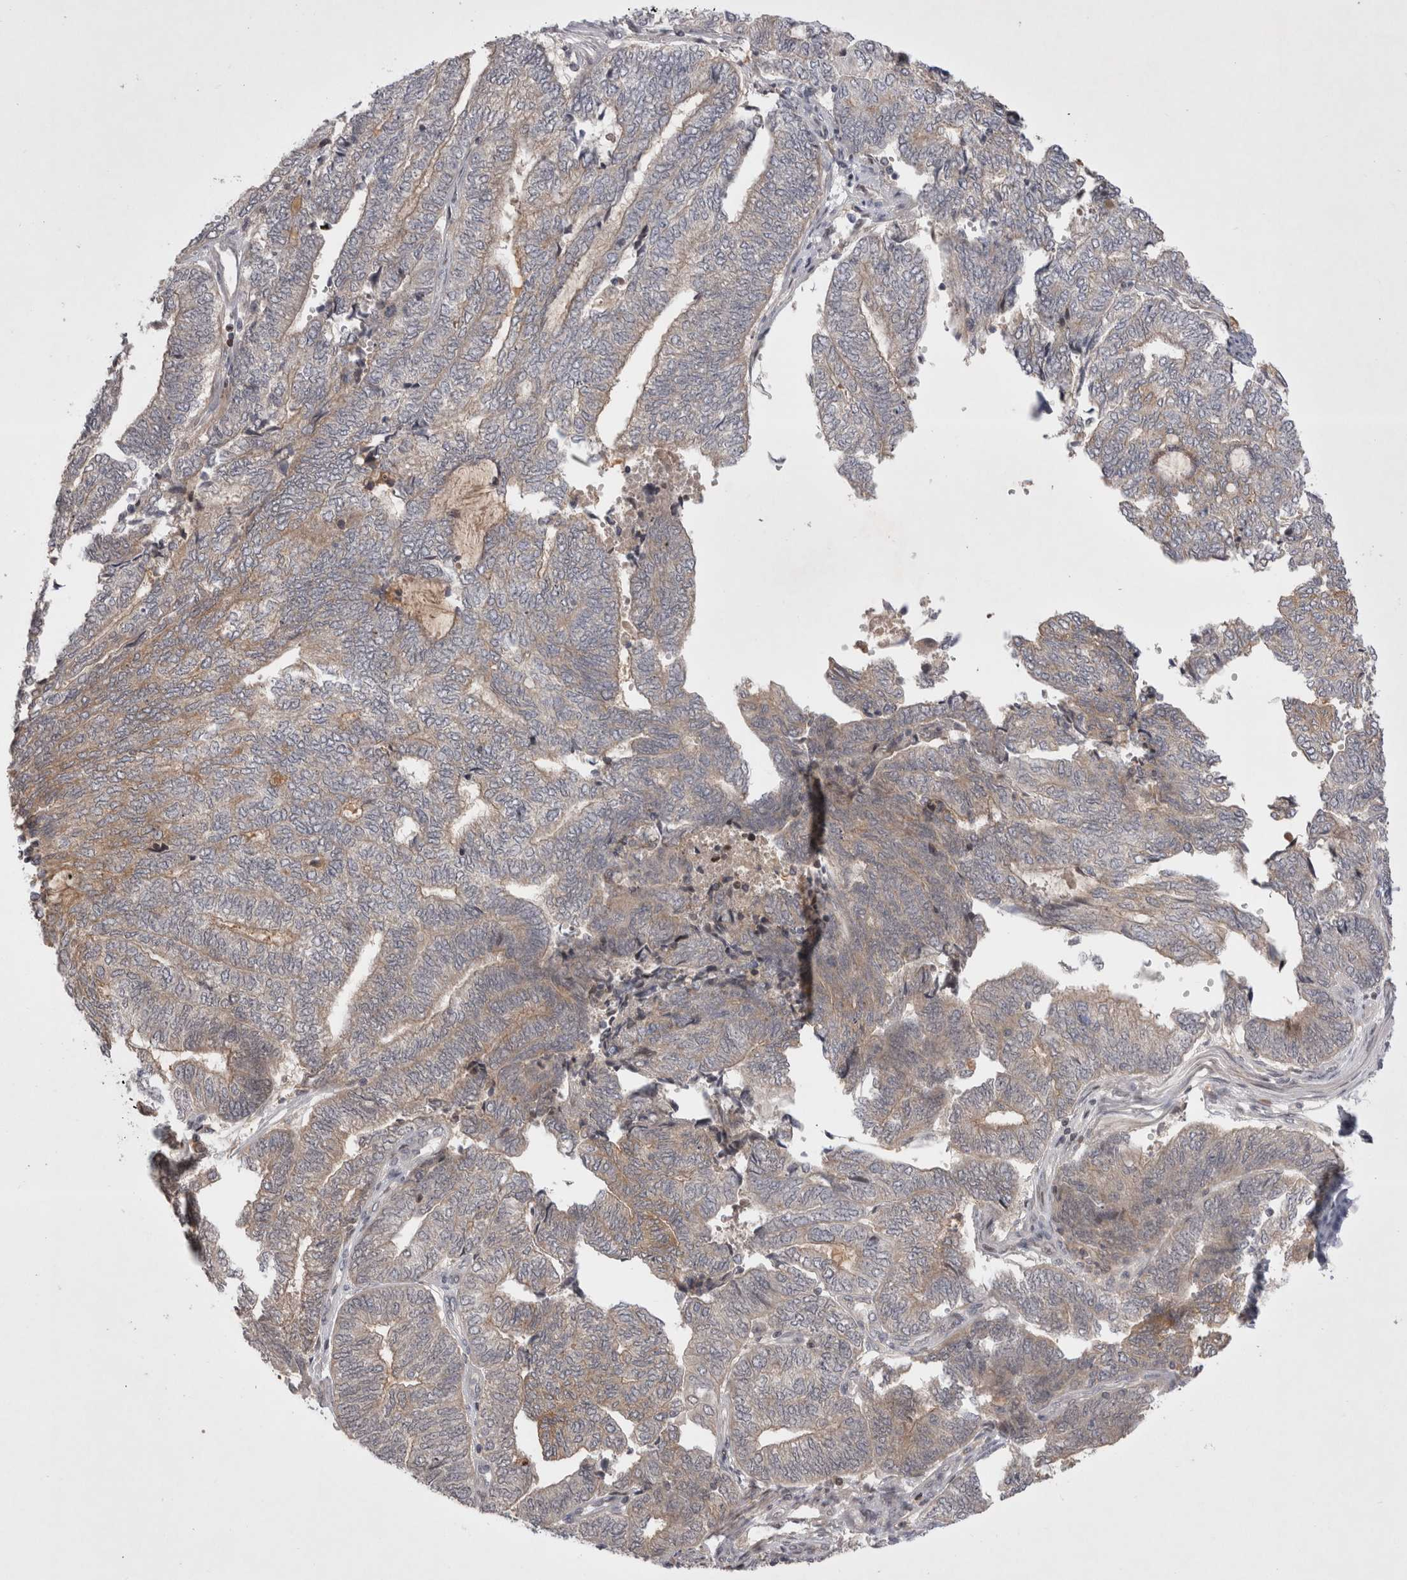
{"staining": {"intensity": "weak", "quantity": "25%-75%", "location": "cytoplasmic/membranous"}, "tissue": "endometrial cancer", "cell_type": "Tumor cells", "image_type": "cancer", "snomed": [{"axis": "morphology", "description": "Adenocarcinoma, NOS"}, {"axis": "topography", "description": "Uterus"}, {"axis": "topography", "description": "Endometrium"}], "caption": "The image demonstrates staining of adenocarcinoma (endometrial), revealing weak cytoplasmic/membranous protein expression (brown color) within tumor cells.", "gene": "PLEKHM1", "patient": {"sex": "female", "age": 70}}